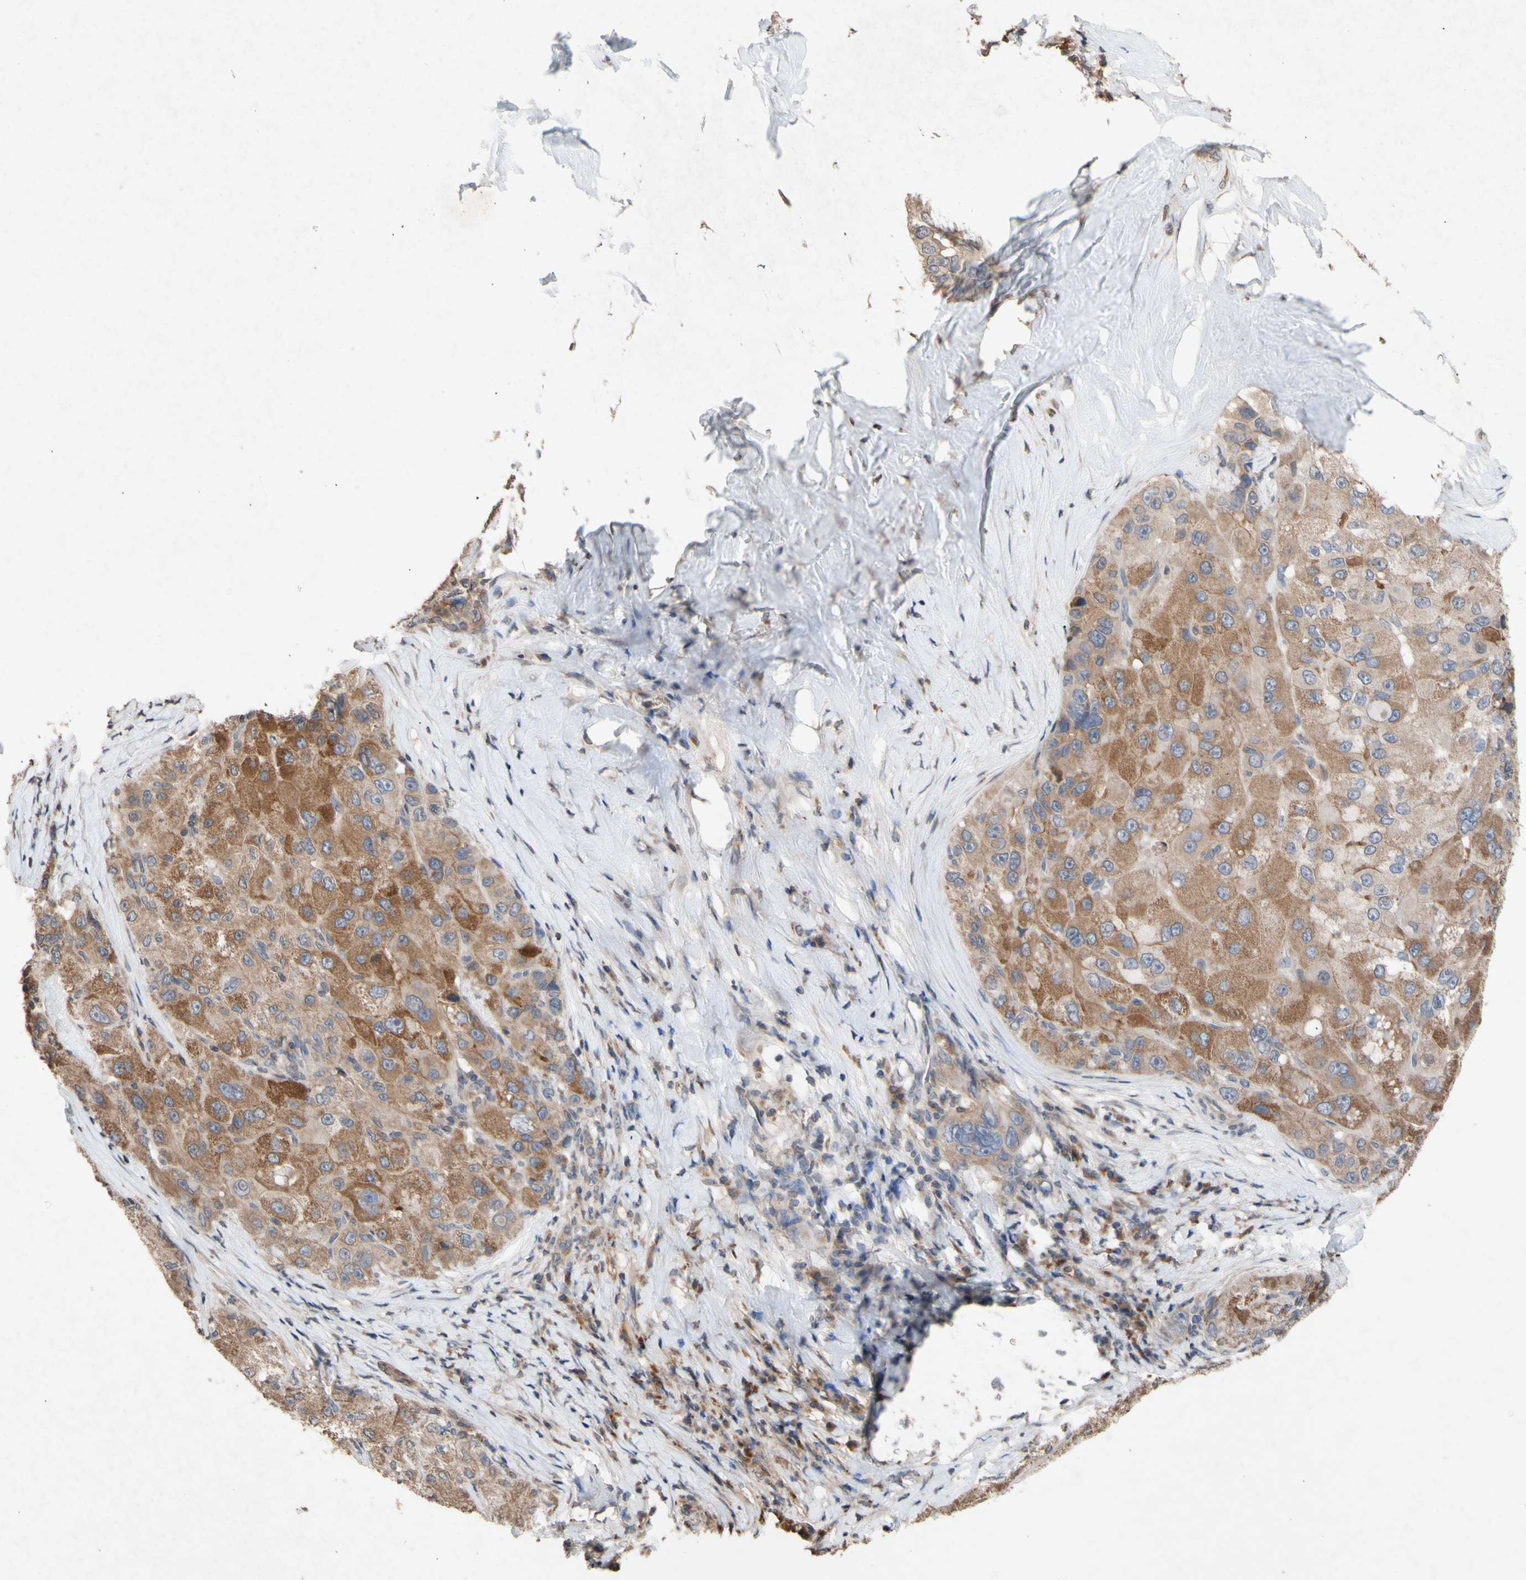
{"staining": {"intensity": "moderate", "quantity": ">75%", "location": "cytoplasmic/membranous"}, "tissue": "liver cancer", "cell_type": "Tumor cells", "image_type": "cancer", "snomed": [{"axis": "morphology", "description": "Carcinoma, Hepatocellular, NOS"}, {"axis": "topography", "description": "Liver"}], "caption": "This photomicrograph reveals immunohistochemistry staining of human liver cancer (hepatocellular carcinoma), with medium moderate cytoplasmic/membranous staining in about >75% of tumor cells.", "gene": "NECTIN3", "patient": {"sex": "male", "age": 80}}